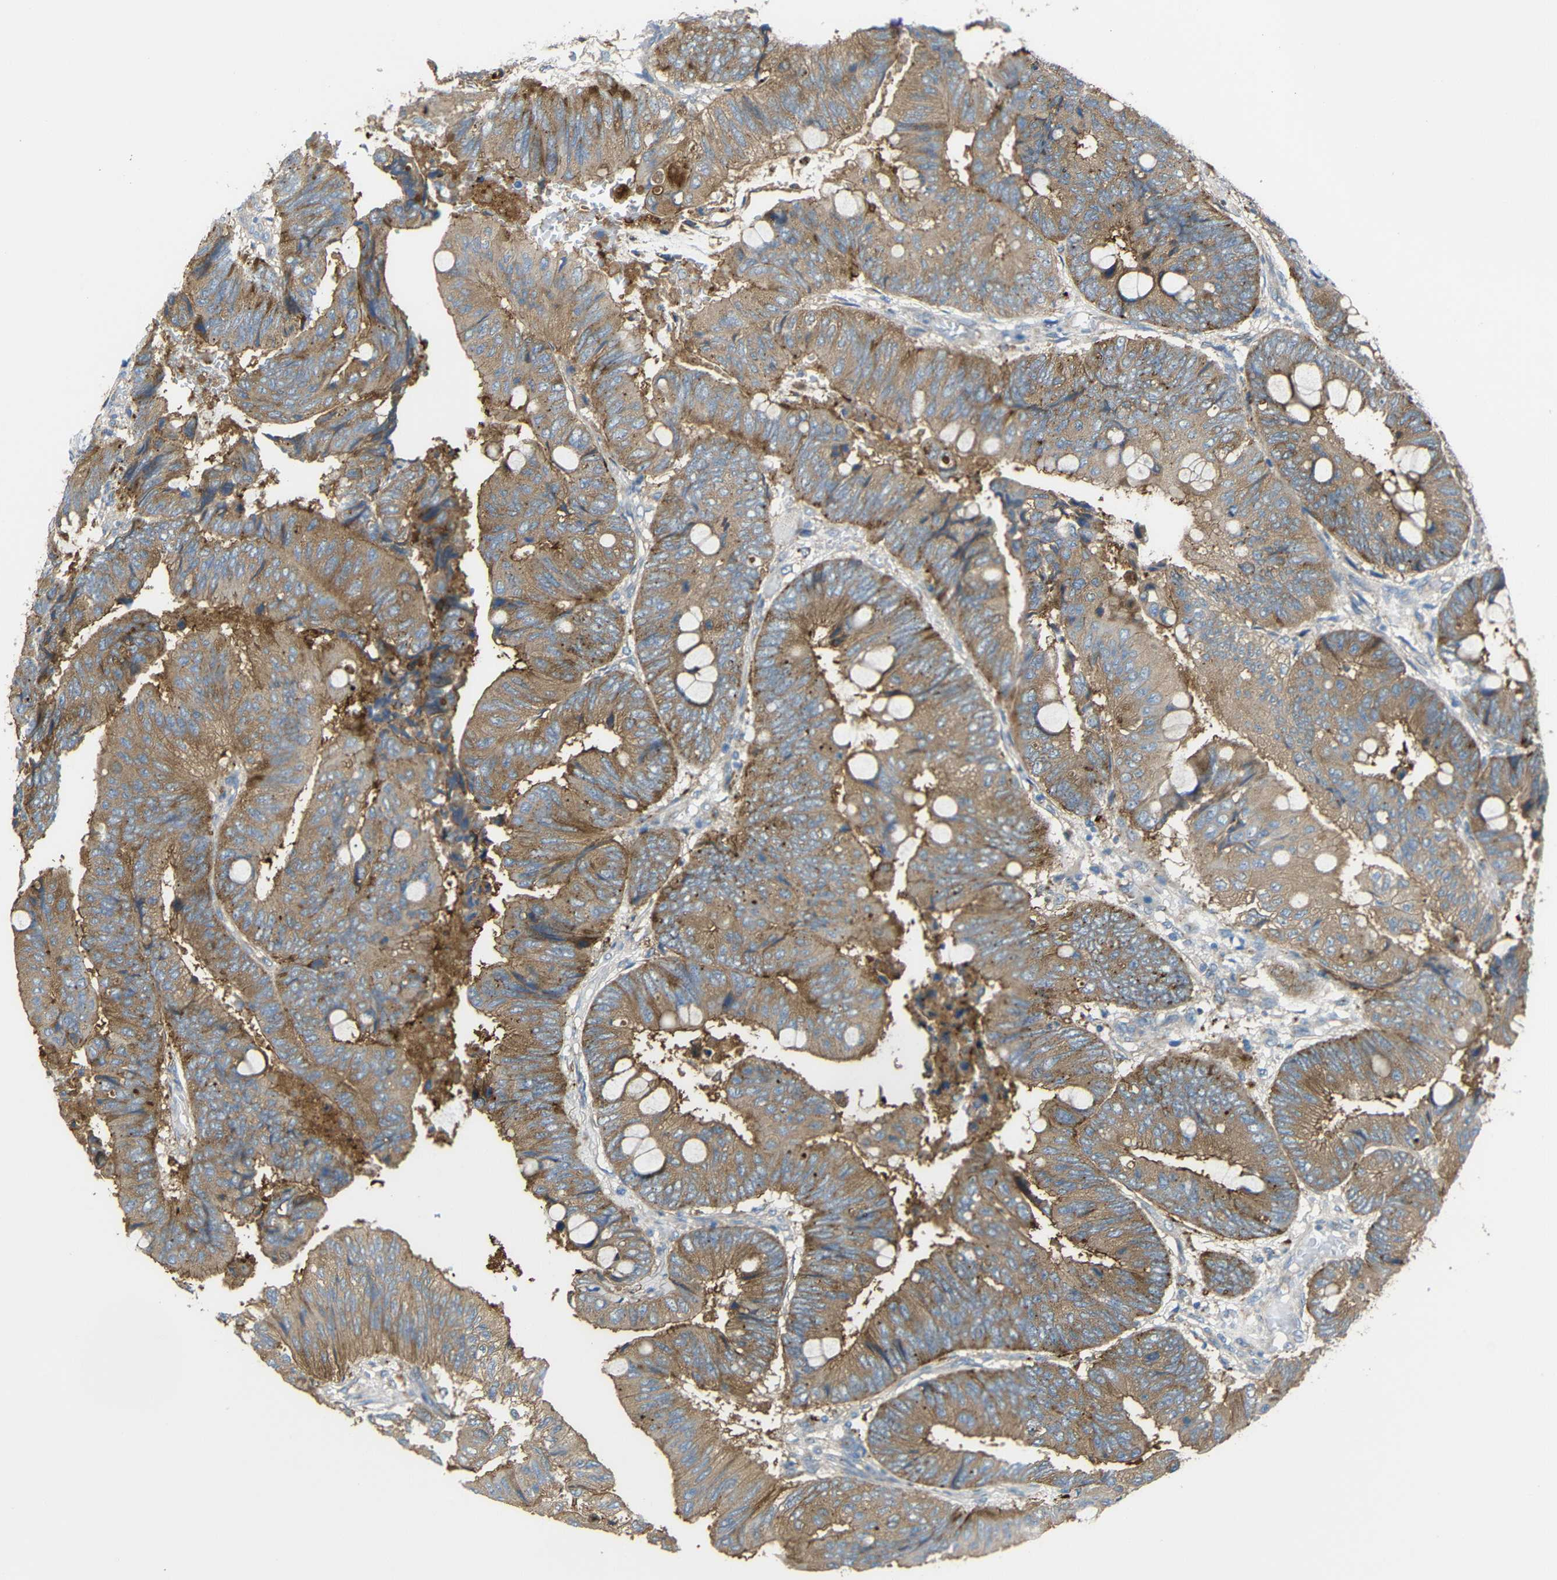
{"staining": {"intensity": "moderate", "quantity": ">75%", "location": "cytoplasmic/membranous"}, "tissue": "colorectal cancer", "cell_type": "Tumor cells", "image_type": "cancer", "snomed": [{"axis": "morphology", "description": "Normal tissue, NOS"}, {"axis": "morphology", "description": "Adenocarcinoma, NOS"}, {"axis": "topography", "description": "Rectum"}, {"axis": "topography", "description": "Peripheral nerve tissue"}], "caption": "The immunohistochemical stain highlights moderate cytoplasmic/membranous positivity in tumor cells of colorectal adenocarcinoma tissue.", "gene": "SYPL1", "patient": {"sex": "male", "age": 92}}